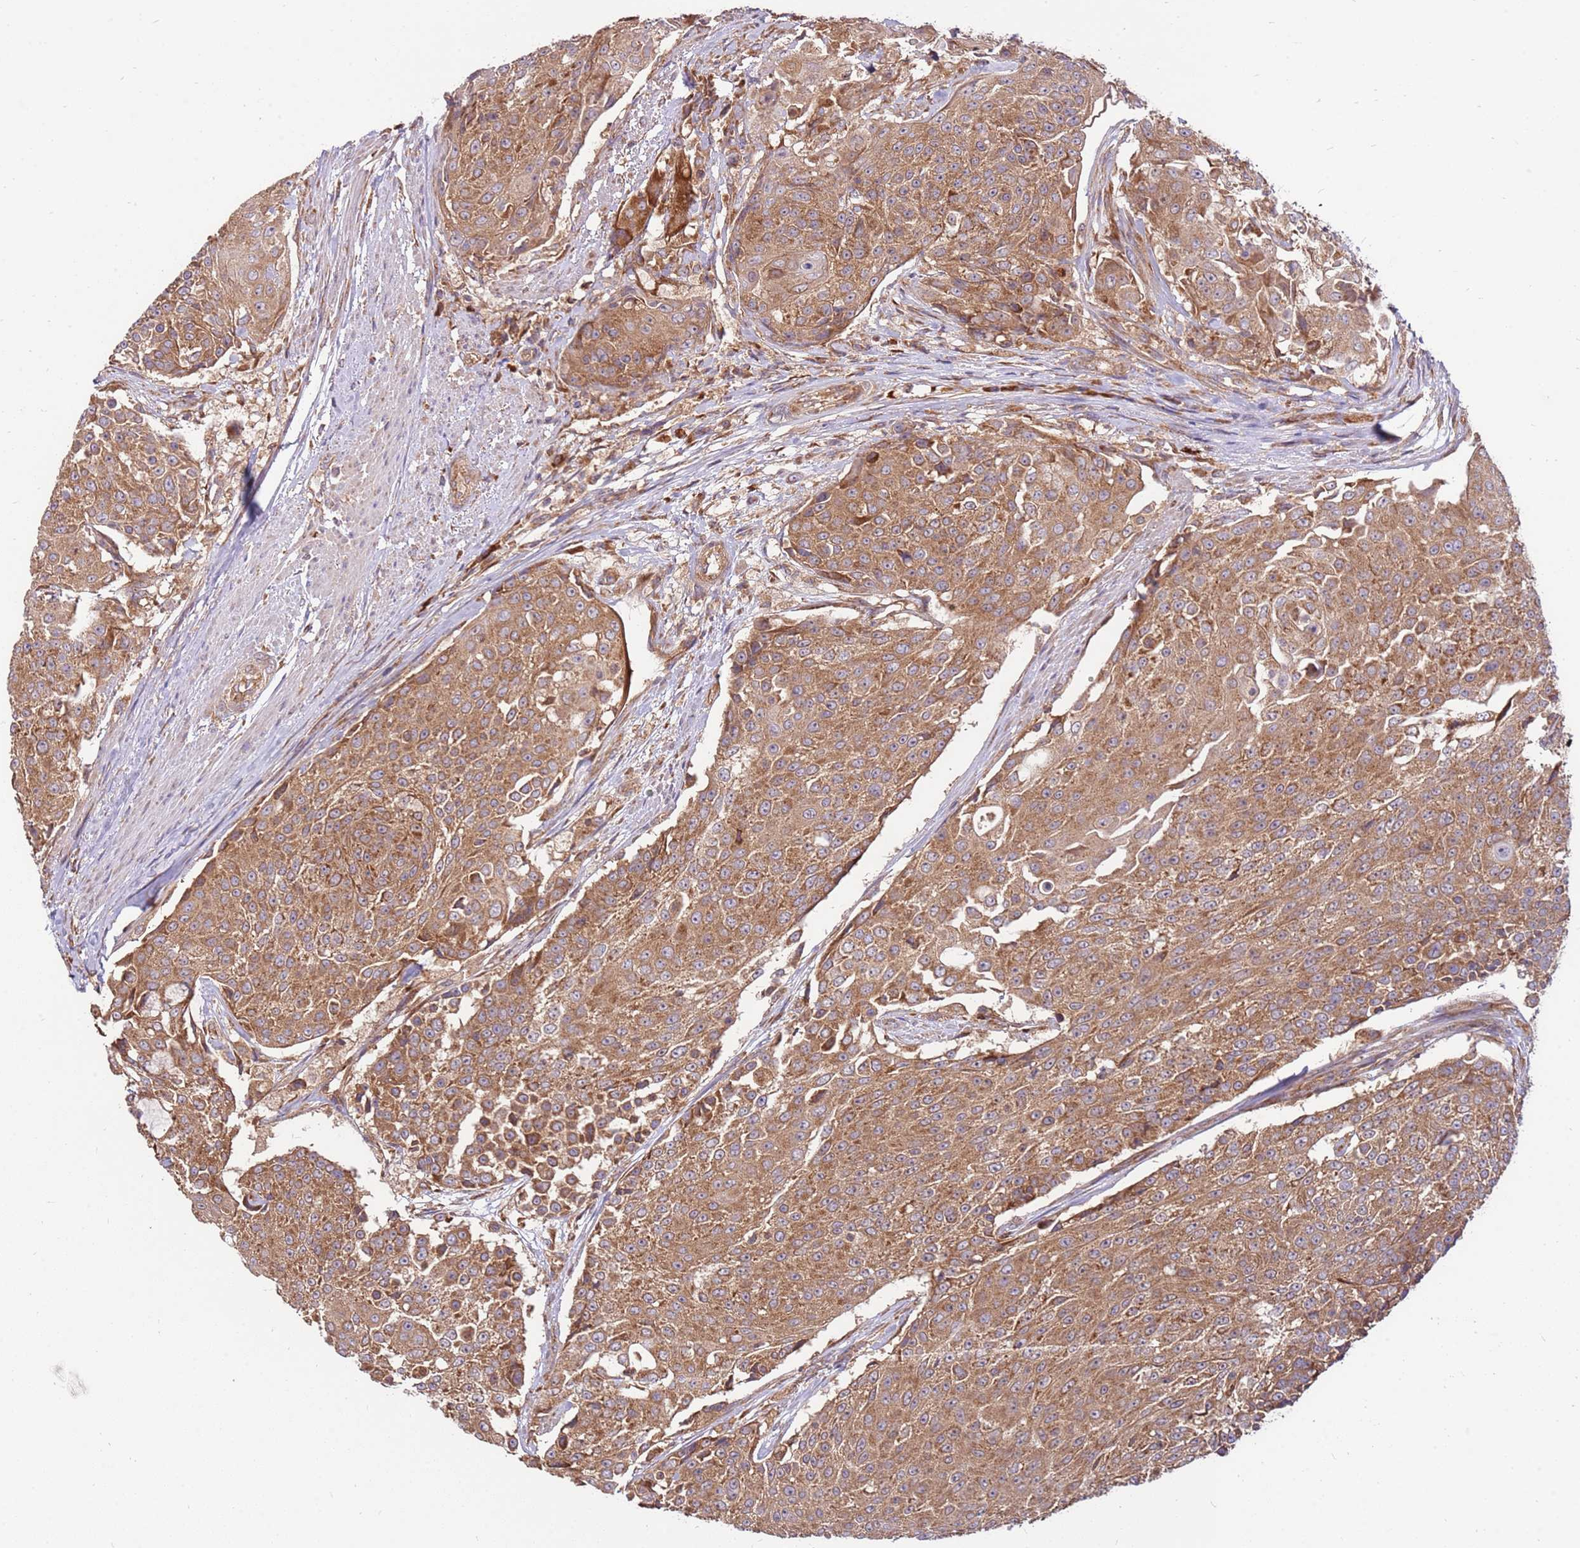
{"staining": {"intensity": "moderate", "quantity": ">75%", "location": "cytoplasmic/membranous"}, "tissue": "urothelial cancer", "cell_type": "Tumor cells", "image_type": "cancer", "snomed": [{"axis": "morphology", "description": "Urothelial carcinoma, High grade"}, {"axis": "topography", "description": "Urinary bladder"}], "caption": "Immunohistochemistry (DAB) staining of urothelial cancer displays moderate cytoplasmic/membranous protein staining in approximately >75% of tumor cells.", "gene": "SLC44A5", "patient": {"sex": "female", "age": 63}}